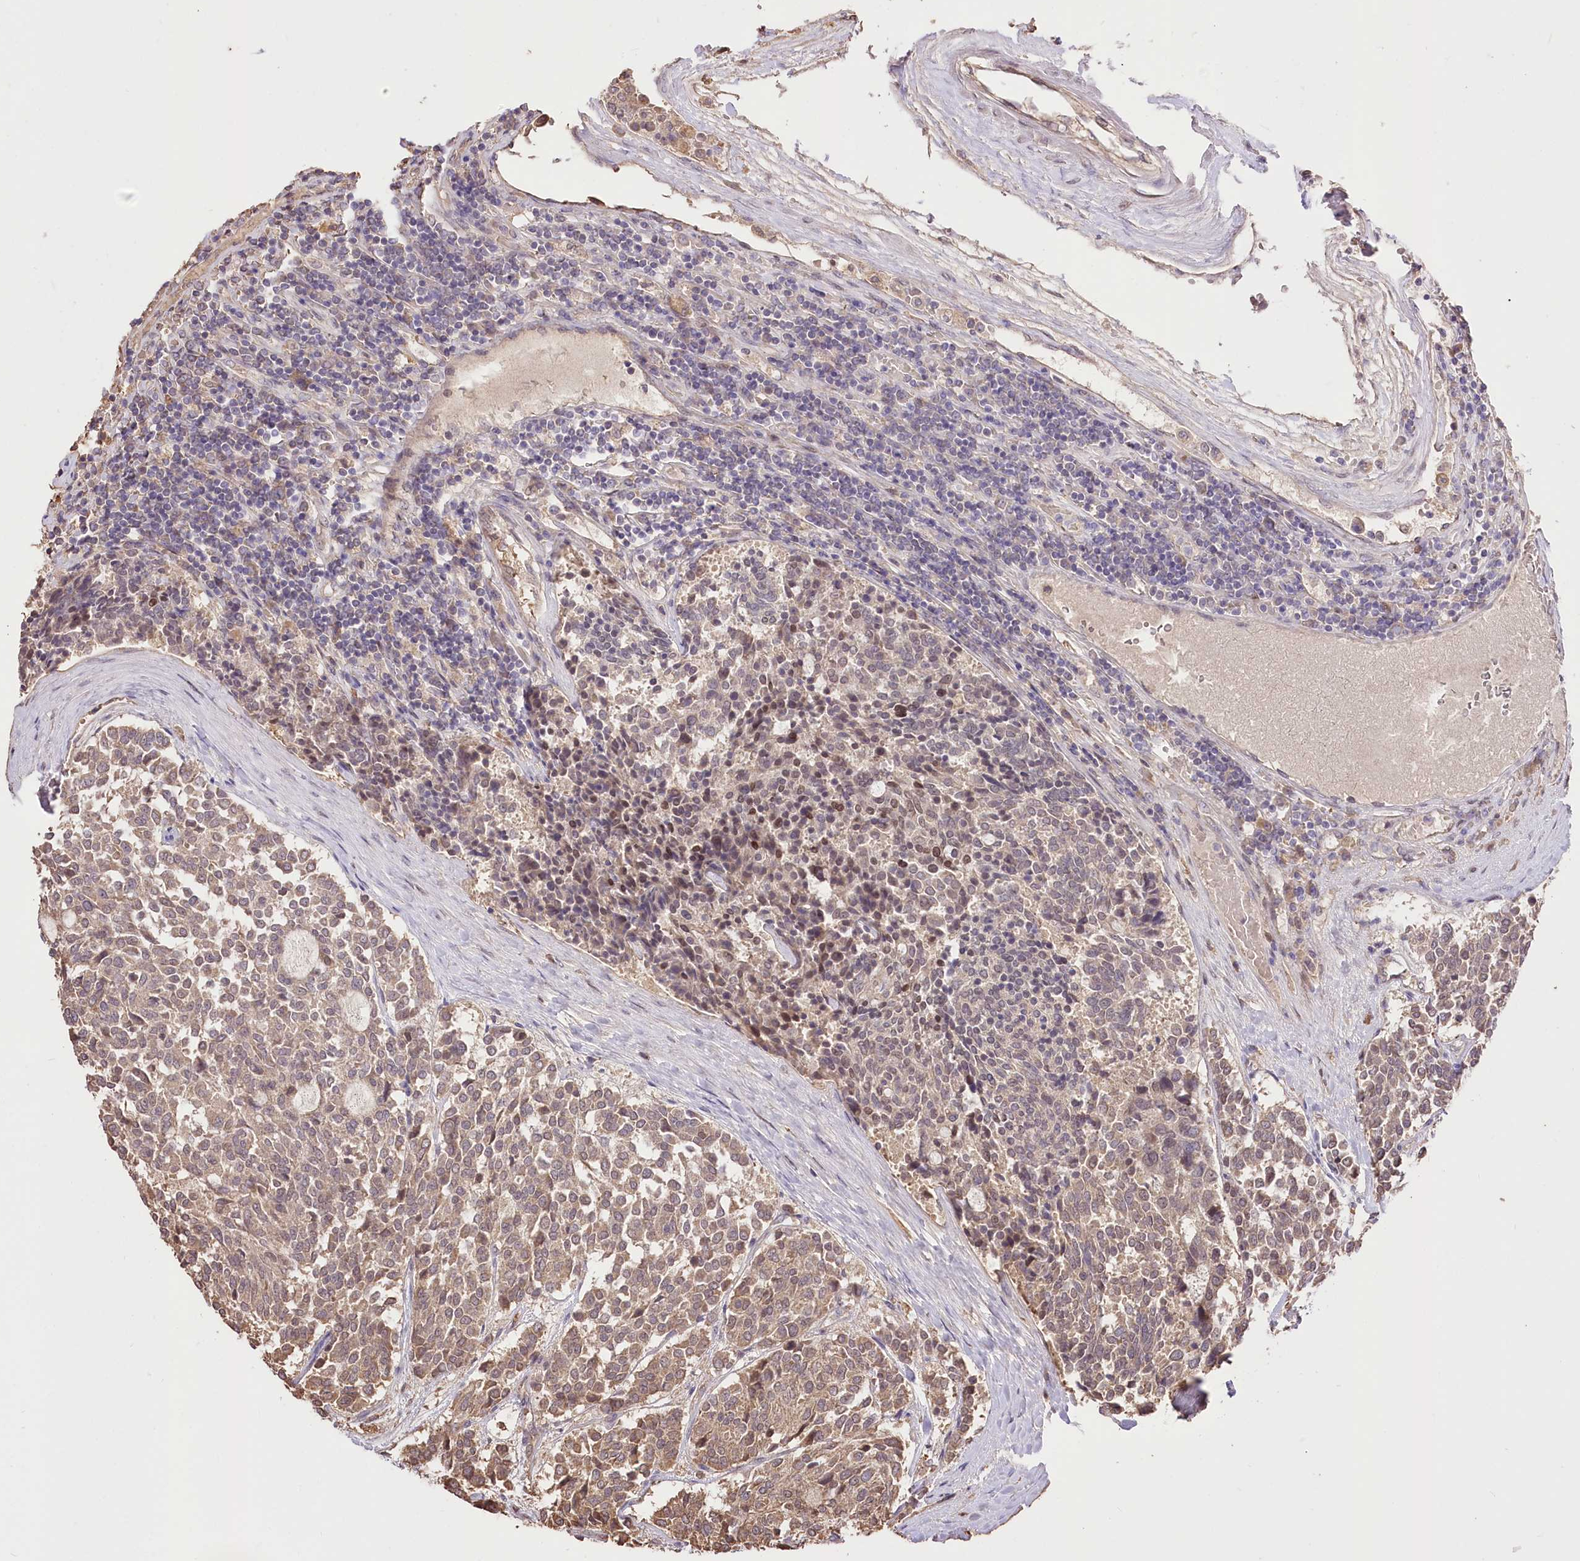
{"staining": {"intensity": "moderate", "quantity": "<25%", "location": "cytoplasmic/membranous"}, "tissue": "carcinoid", "cell_type": "Tumor cells", "image_type": "cancer", "snomed": [{"axis": "morphology", "description": "Carcinoid, malignant, NOS"}, {"axis": "topography", "description": "Pancreas"}], "caption": "About <25% of tumor cells in carcinoid demonstrate moderate cytoplasmic/membranous protein positivity as visualized by brown immunohistochemical staining.", "gene": "R3HDM2", "patient": {"sex": "female", "age": 54}}